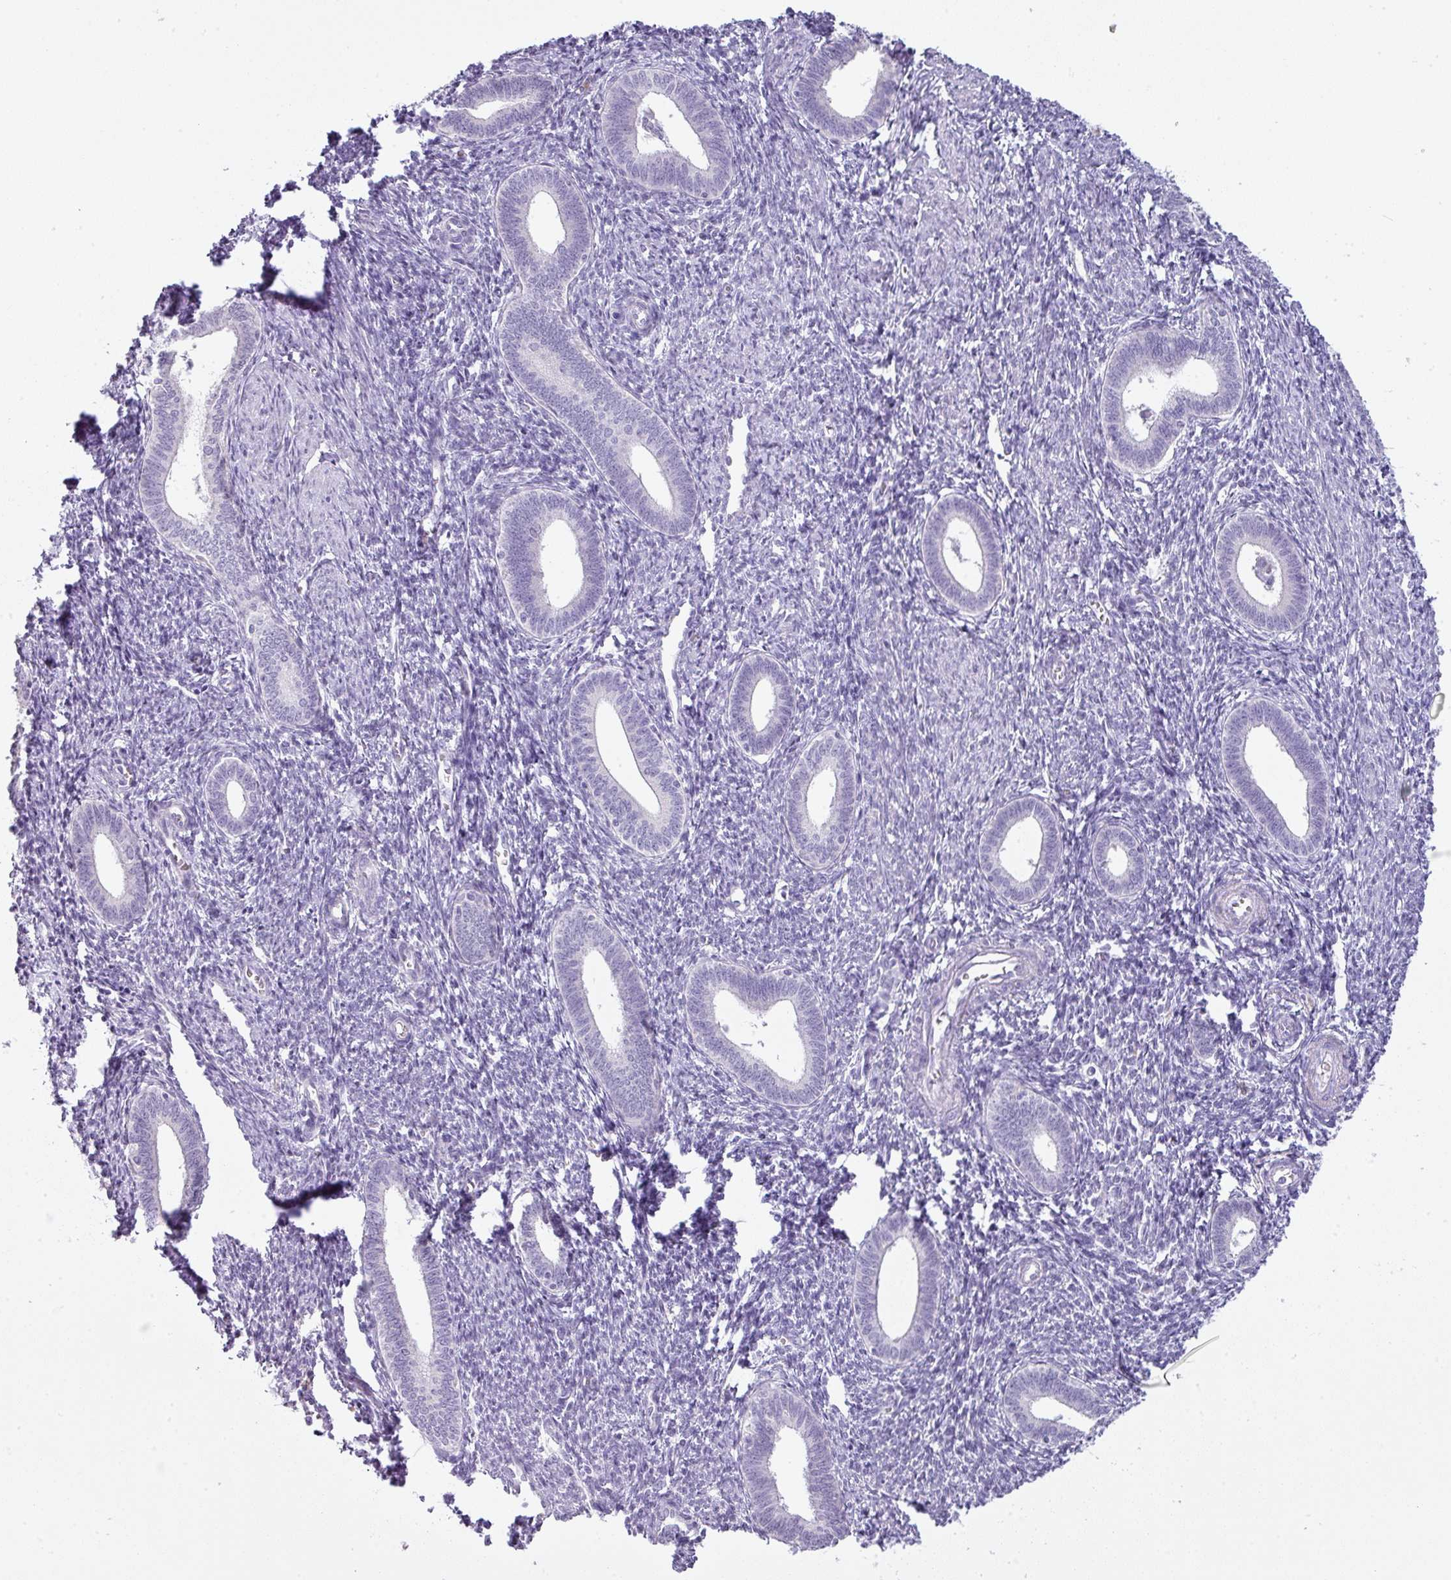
{"staining": {"intensity": "negative", "quantity": "none", "location": "none"}, "tissue": "endometrium", "cell_type": "Cells in endometrial stroma", "image_type": "normal", "snomed": [{"axis": "morphology", "description": "Normal tissue, NOS"}, {"axis": "topography", "description": "Endometrium"}], "caption": "High power microscopy image of an immunohistochemistry micrograph of normal endometrium, revealing no significant positivity in cells in endometrial stroma.", "gene": "PGA3", "patient": {"sex": "female", "age": 41}}